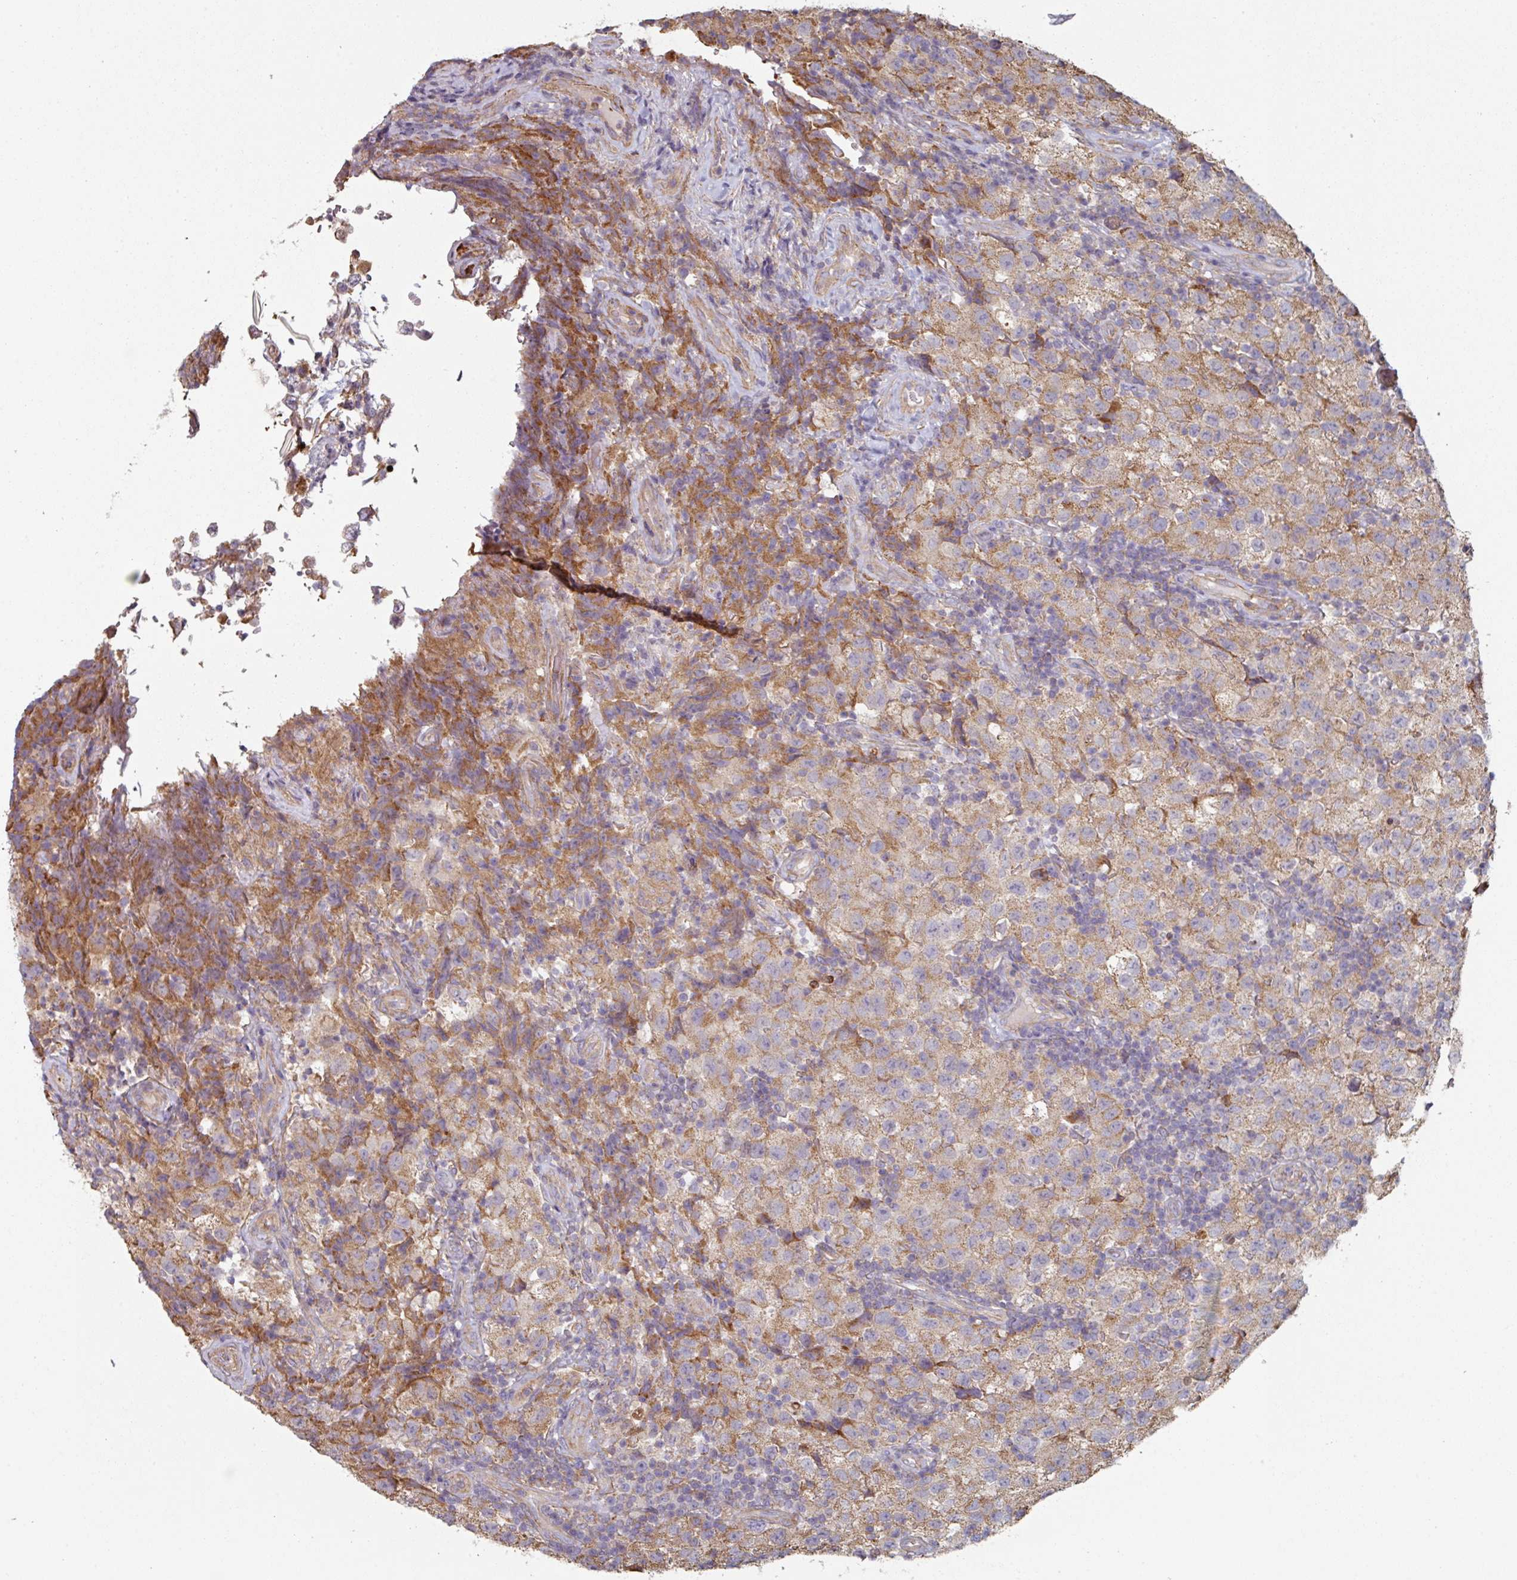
{"staining": {"intensity": "moderate", "quantity": ">75%", "location": "cytoplasmic/membranous"}, "tissue": "testis cancer", "cell_type": "Tumor cells", "image_type": "cancer", "snomed": [{"axis": "morphology", "description": "Seminoma, NOS"}, {"axis": "morphology", "description": "Carcinoma, Embryonal, NOS"}, {"axis": "topography", "description": "Testis"}], "caption": "Brown immunohistochemical staining in testis cancer (seminoma) displays moderate cytoplasmic/membranous expression in approximately >75% of tumor cells.", "gene": "GSTA4", "patient": {"sex": "male", "age": 41}}